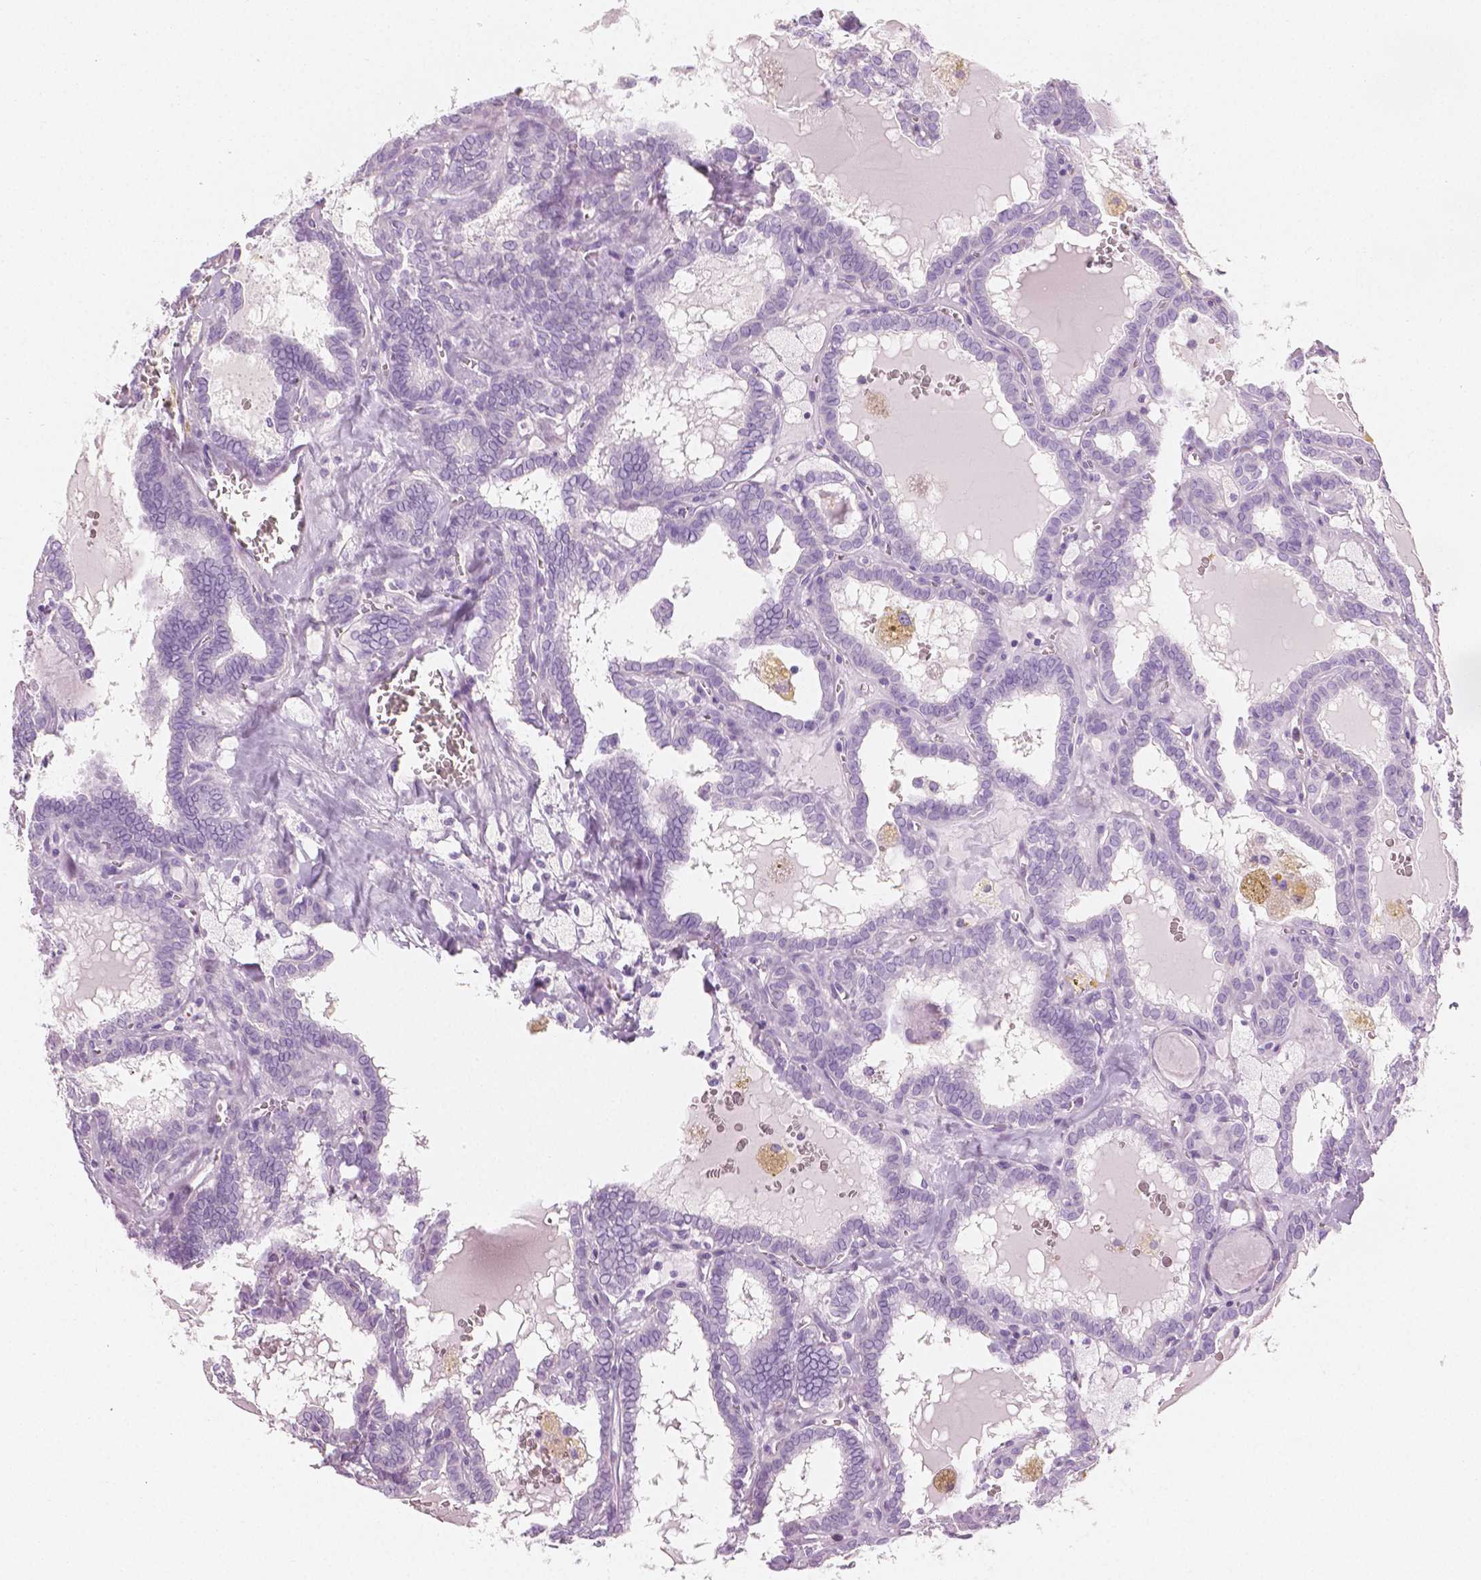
{"staining": {"intensity": "negative", "quantity": "none", "location": "none"}, "tissue": "thyroid cancer", "cell_type": "Tumor cells", "image_type": "cancer", "snomed": [{"axis": "morphology", "description": "Papillary adenocarcinoma, NOS"}, {"axis": "topography", "description": "Thyroid gland"}], "caption": "Tumor cells are negative for protein expression in human thyroid cancer (papillary adenocarcinoma). Brightfield microscopy of IHC stained with DAB (brown) and hematoxylin (blue), captured at high magnification.", "gene": "PLIN4", "patient": {"sex": "female", "age": 39}}